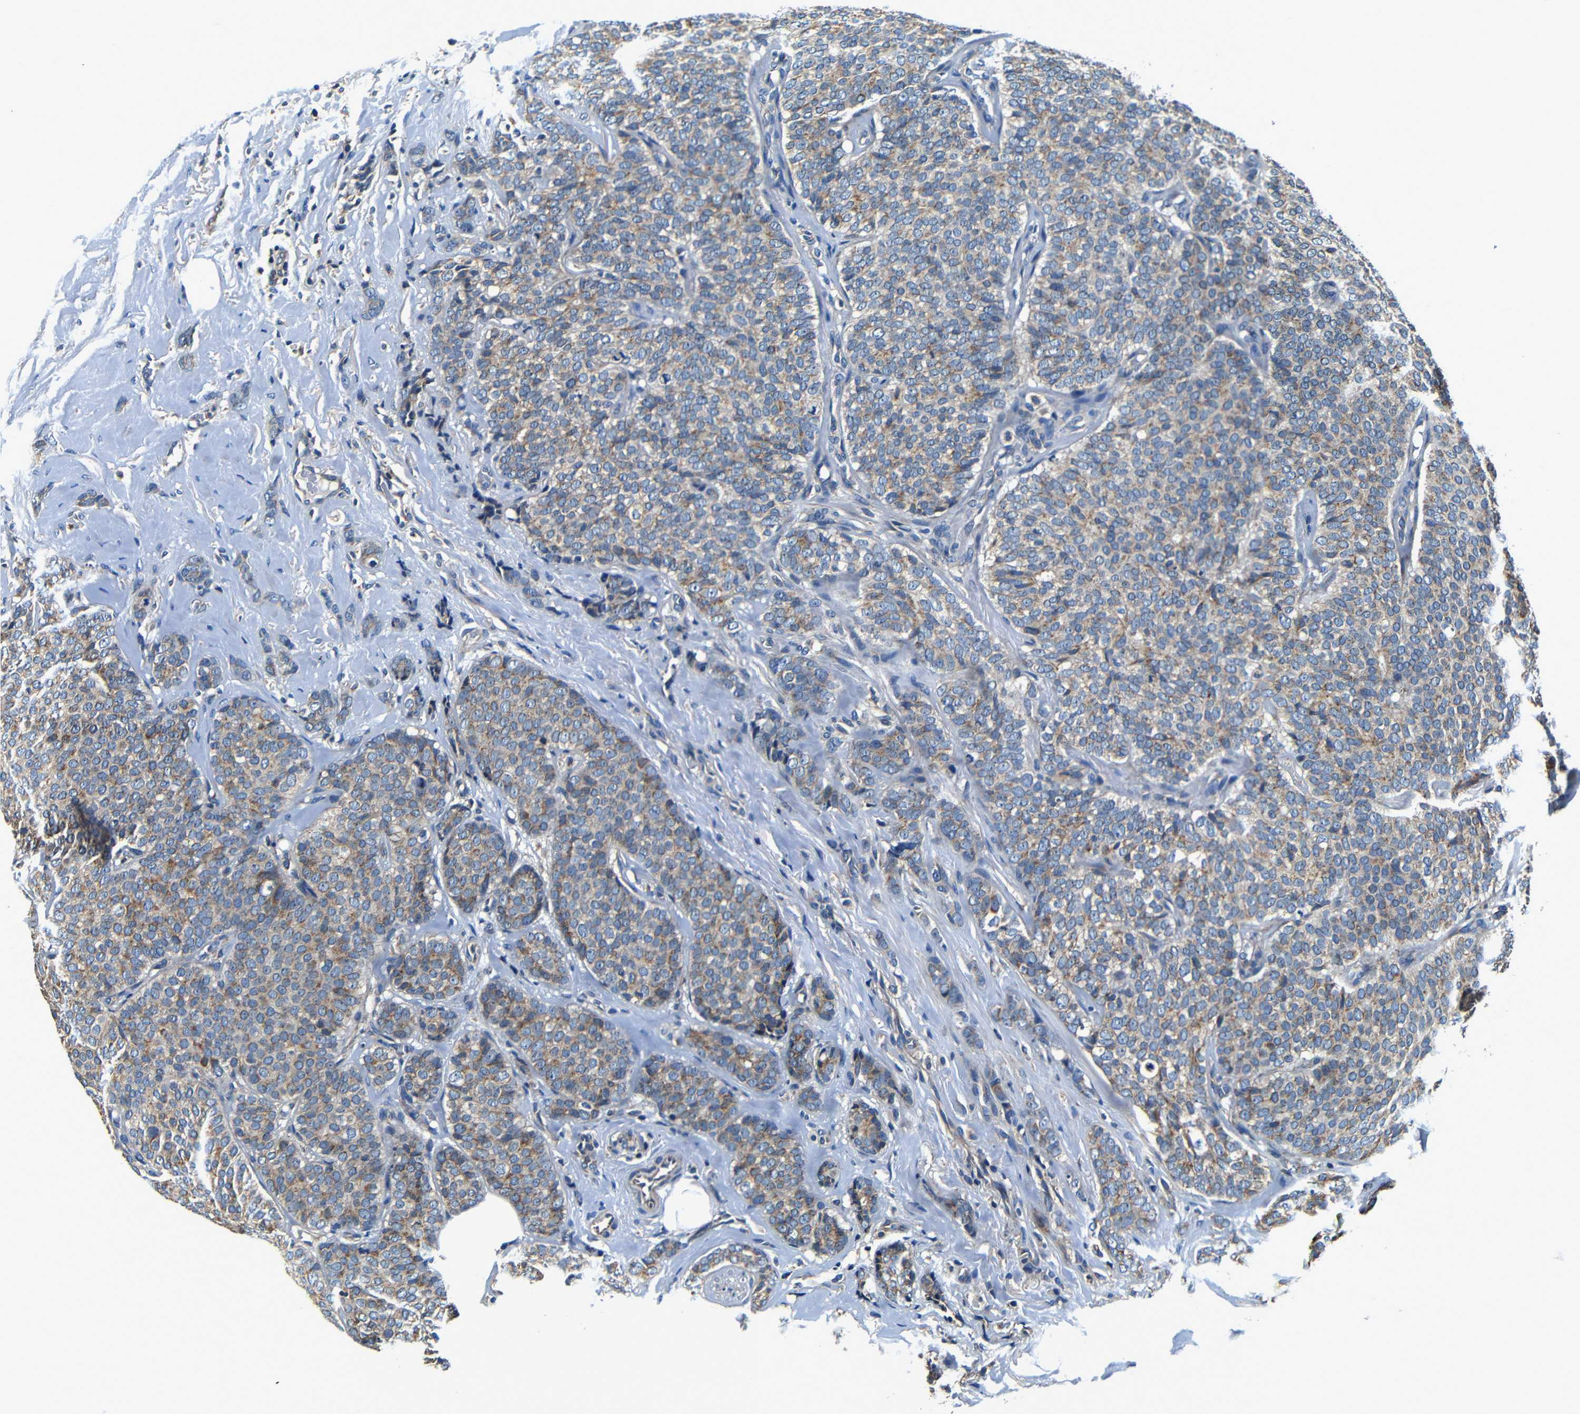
{"staining": {"intensity": "moderate", "quantity": "25%-75%", "location": "cytoplasmic/membranous"}, "tissue": "breast cancer", "cell_type": "Tumor cells", "image_type": "cancer", "snomed": [{"axis": "morphology", "description": "Lobular carcinoma"}, {"axis": "topography", "description": "Skin"}, {"axis": "topography", "description": "Breast"}], "caption": "Immunohistochemistry (IHC) photomicrograph of human lobular carcinoma (breast) stained for a protein (brown), which demonstrates medium levels of moderate cytoplasmic/membranous expression in approximately 25%-75% of tumor cells.", "gene": "MTX1", "patient": {"sex": "female", "age": 46}}